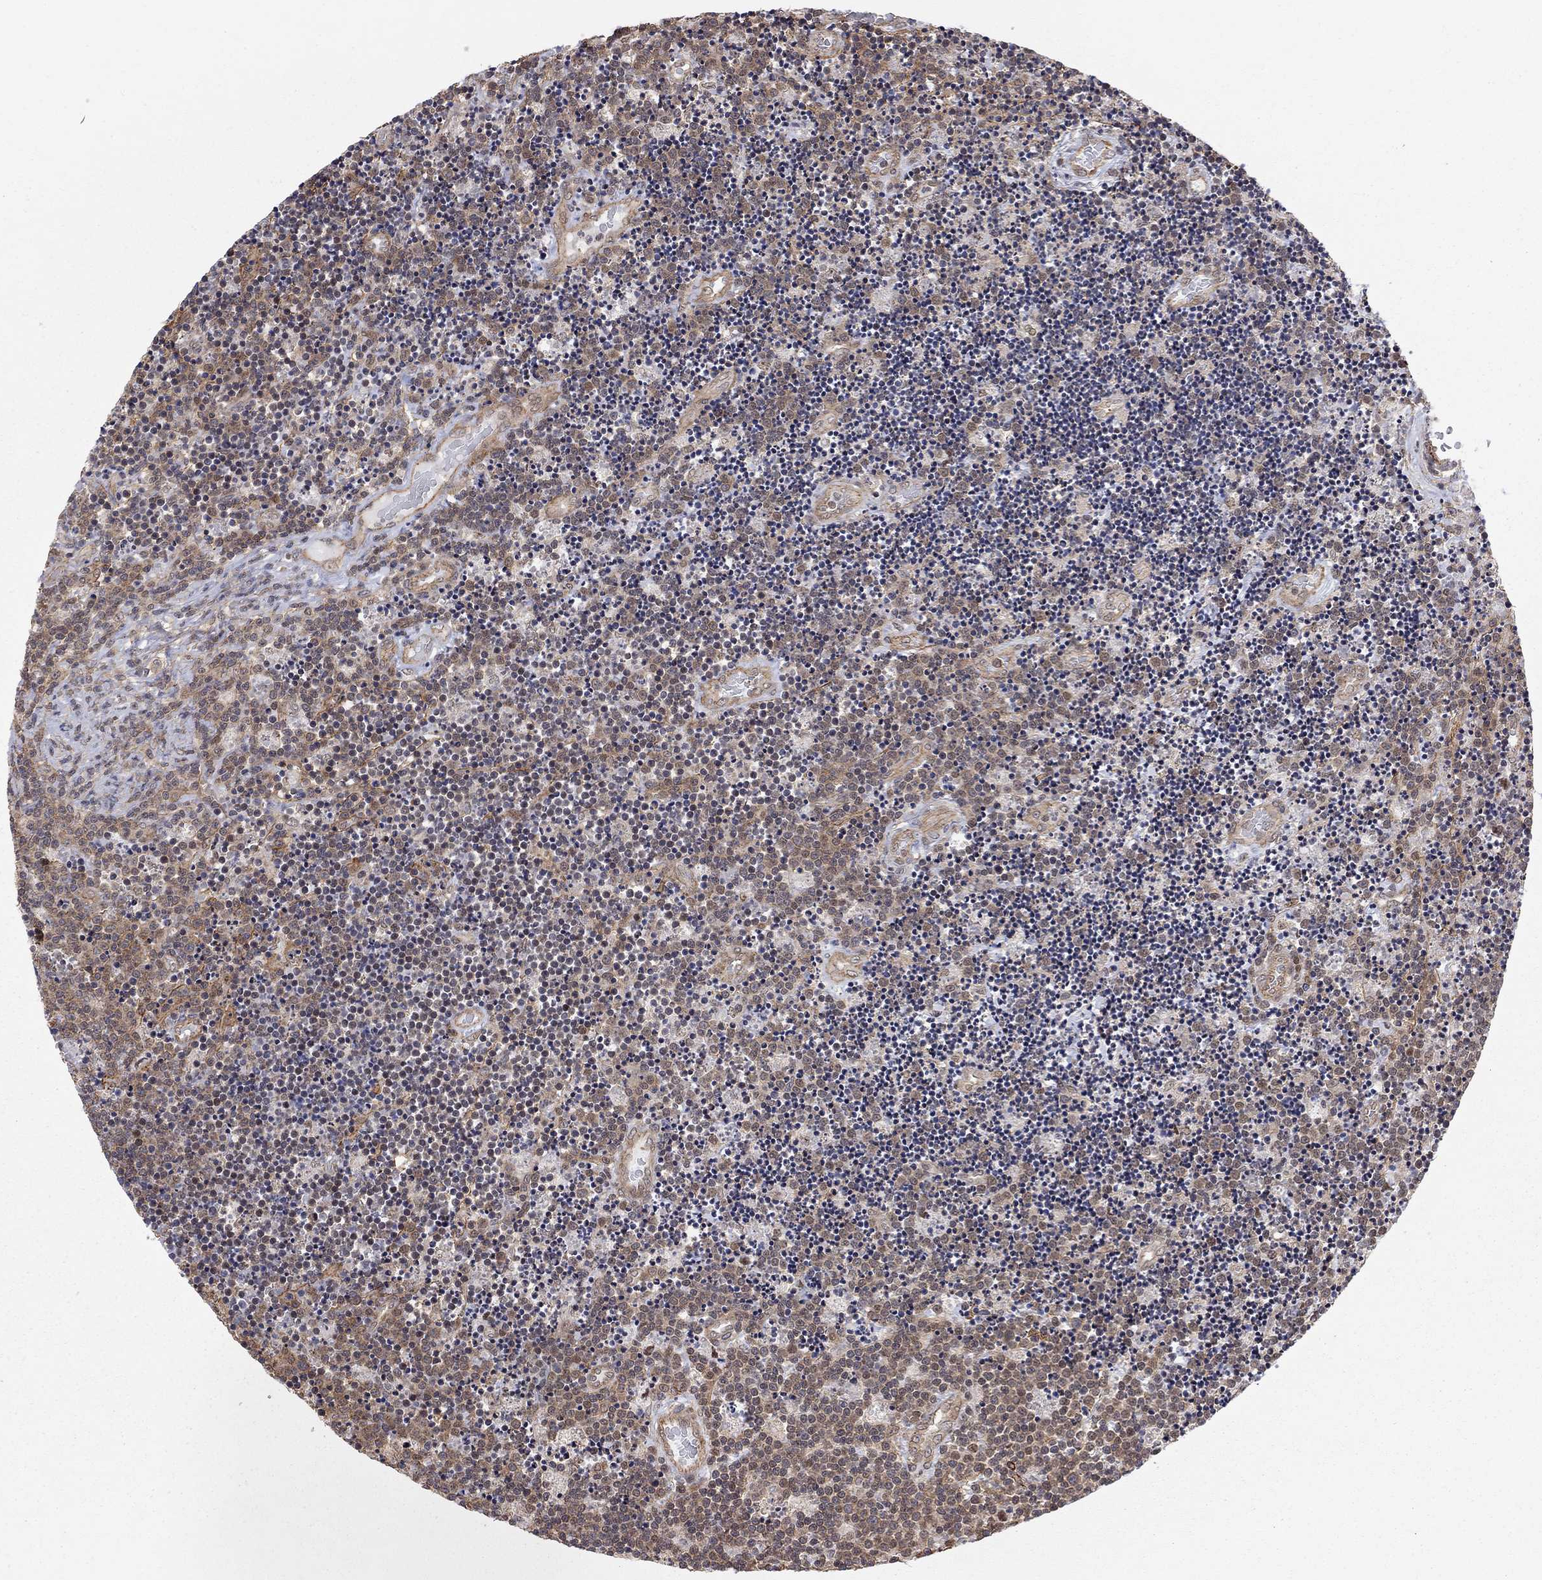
{"staining": {"intensity": "weak", "quantity": "25%-75%", "location": "cytoplasmic/membranous"}, "tissue": "lymphoma", "cell_type": "Tumor cells", "image_type": "cancer", "snomed": [{"axis": "morphology", "description": "Malignant lymphoma, non-Hodgkin's type, Low grade"}, {"axis": "topography", "description": "Brain"}], "caption": "DAB (3,3'-diaminobenzidine) immunohistochemical staining of malignant lymphoma, non-Hodgkin's type (low-grade) exhibits weak cytoplasmic/membranous protein positivity in about 25%-75% of tumor cells. (DAB IHC, brown staining for protein, blue staining for nuclei).", "gene": "TDP1", "patient": {"sex": "female", "age": 66}}